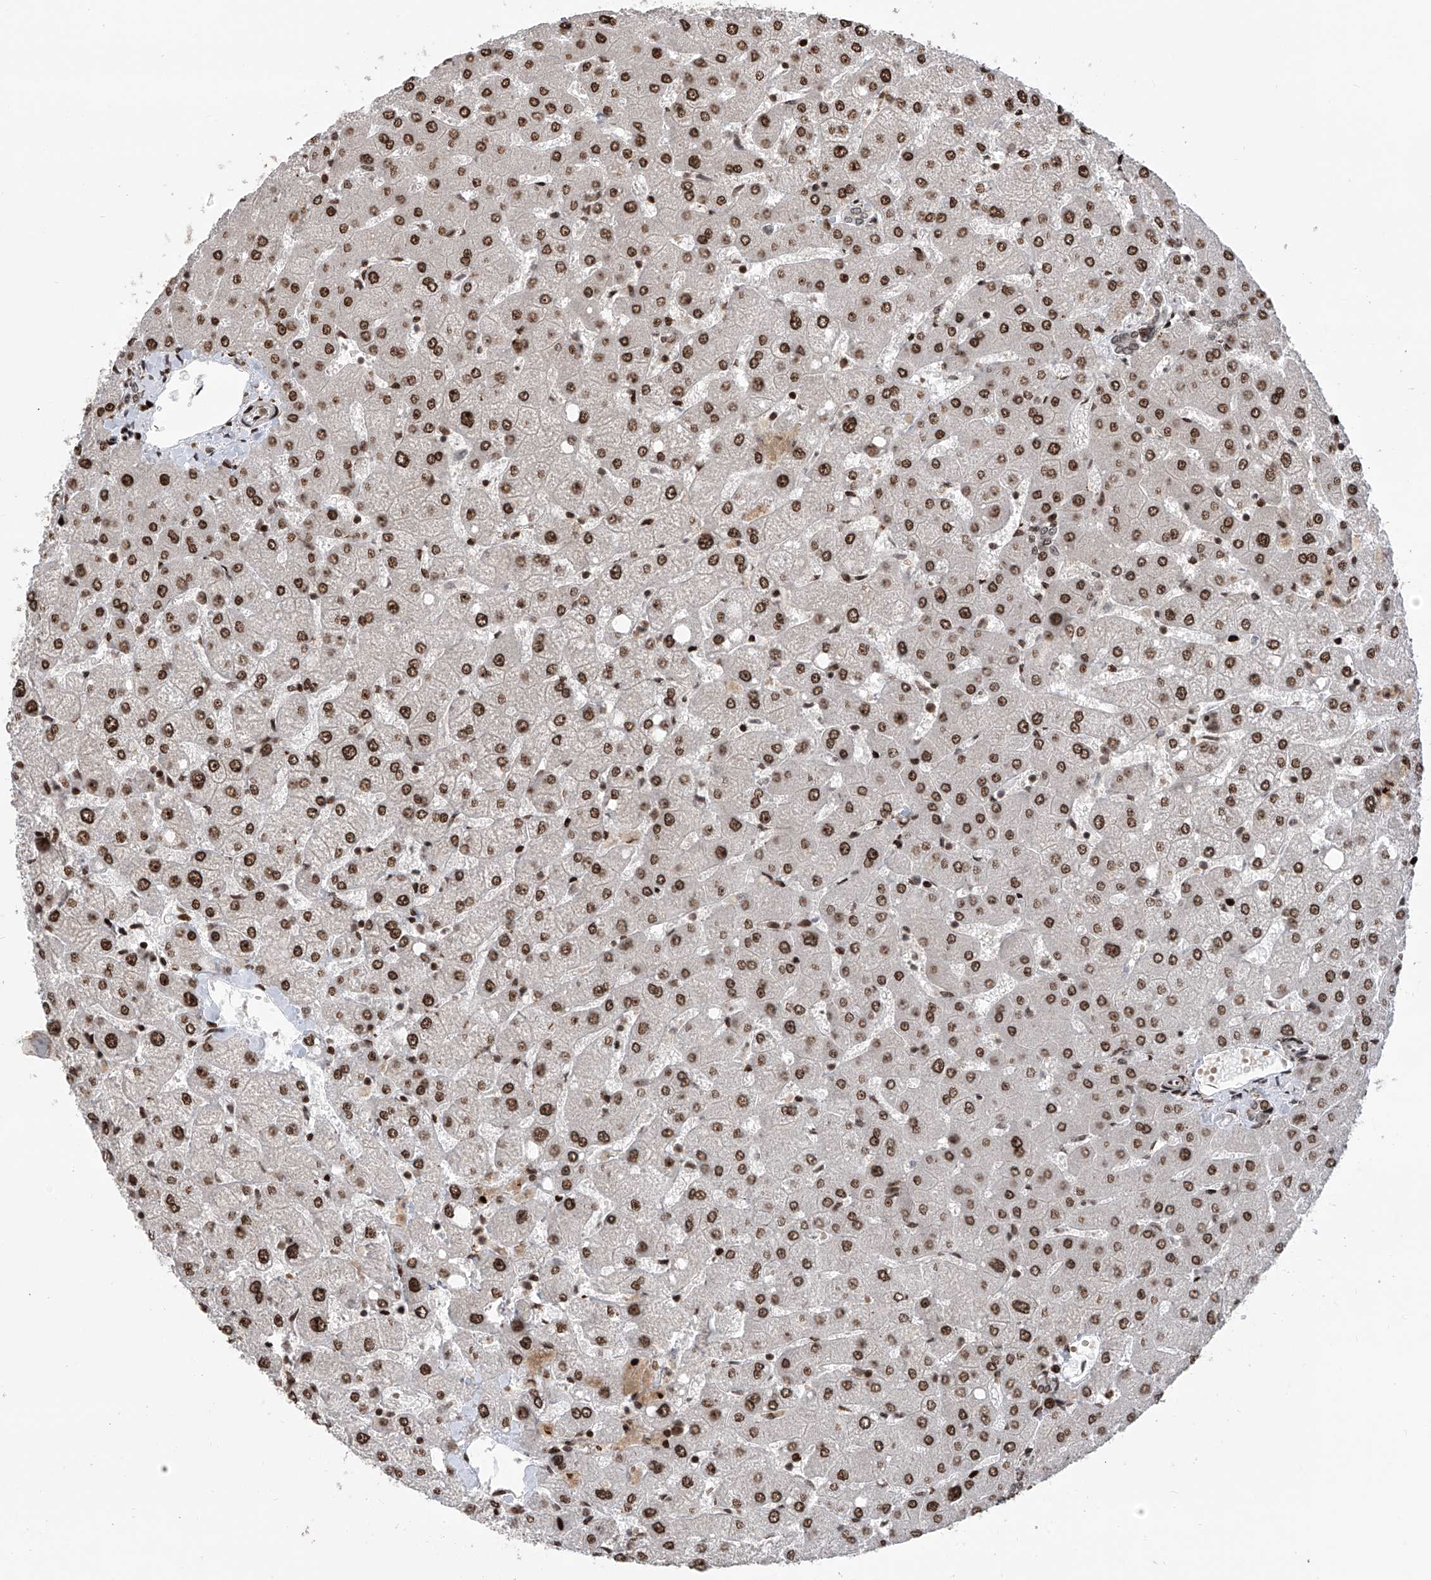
{"staining": {"intensity": "weak", "quantity": ">75%", "location": "nuclear"}, "tissue": "liver", "cell_type": "Cholangiocytes", "image_type": "normal", "snomed": [{"axis": "morphology", "description": "Normal tissue, NOS"}, {"axis": "topography", "description": "Liver"}], "caption": "Protein staining shows weak nuclear positivity in about >75% of cholangiocytes in benign liver. Immunohistochemistry (ihc) stains the protein of interest in brown and the nuclei are stained blue.", "gene": "PAK1IP1", "patient": {"sex": "female", "age": 54}}